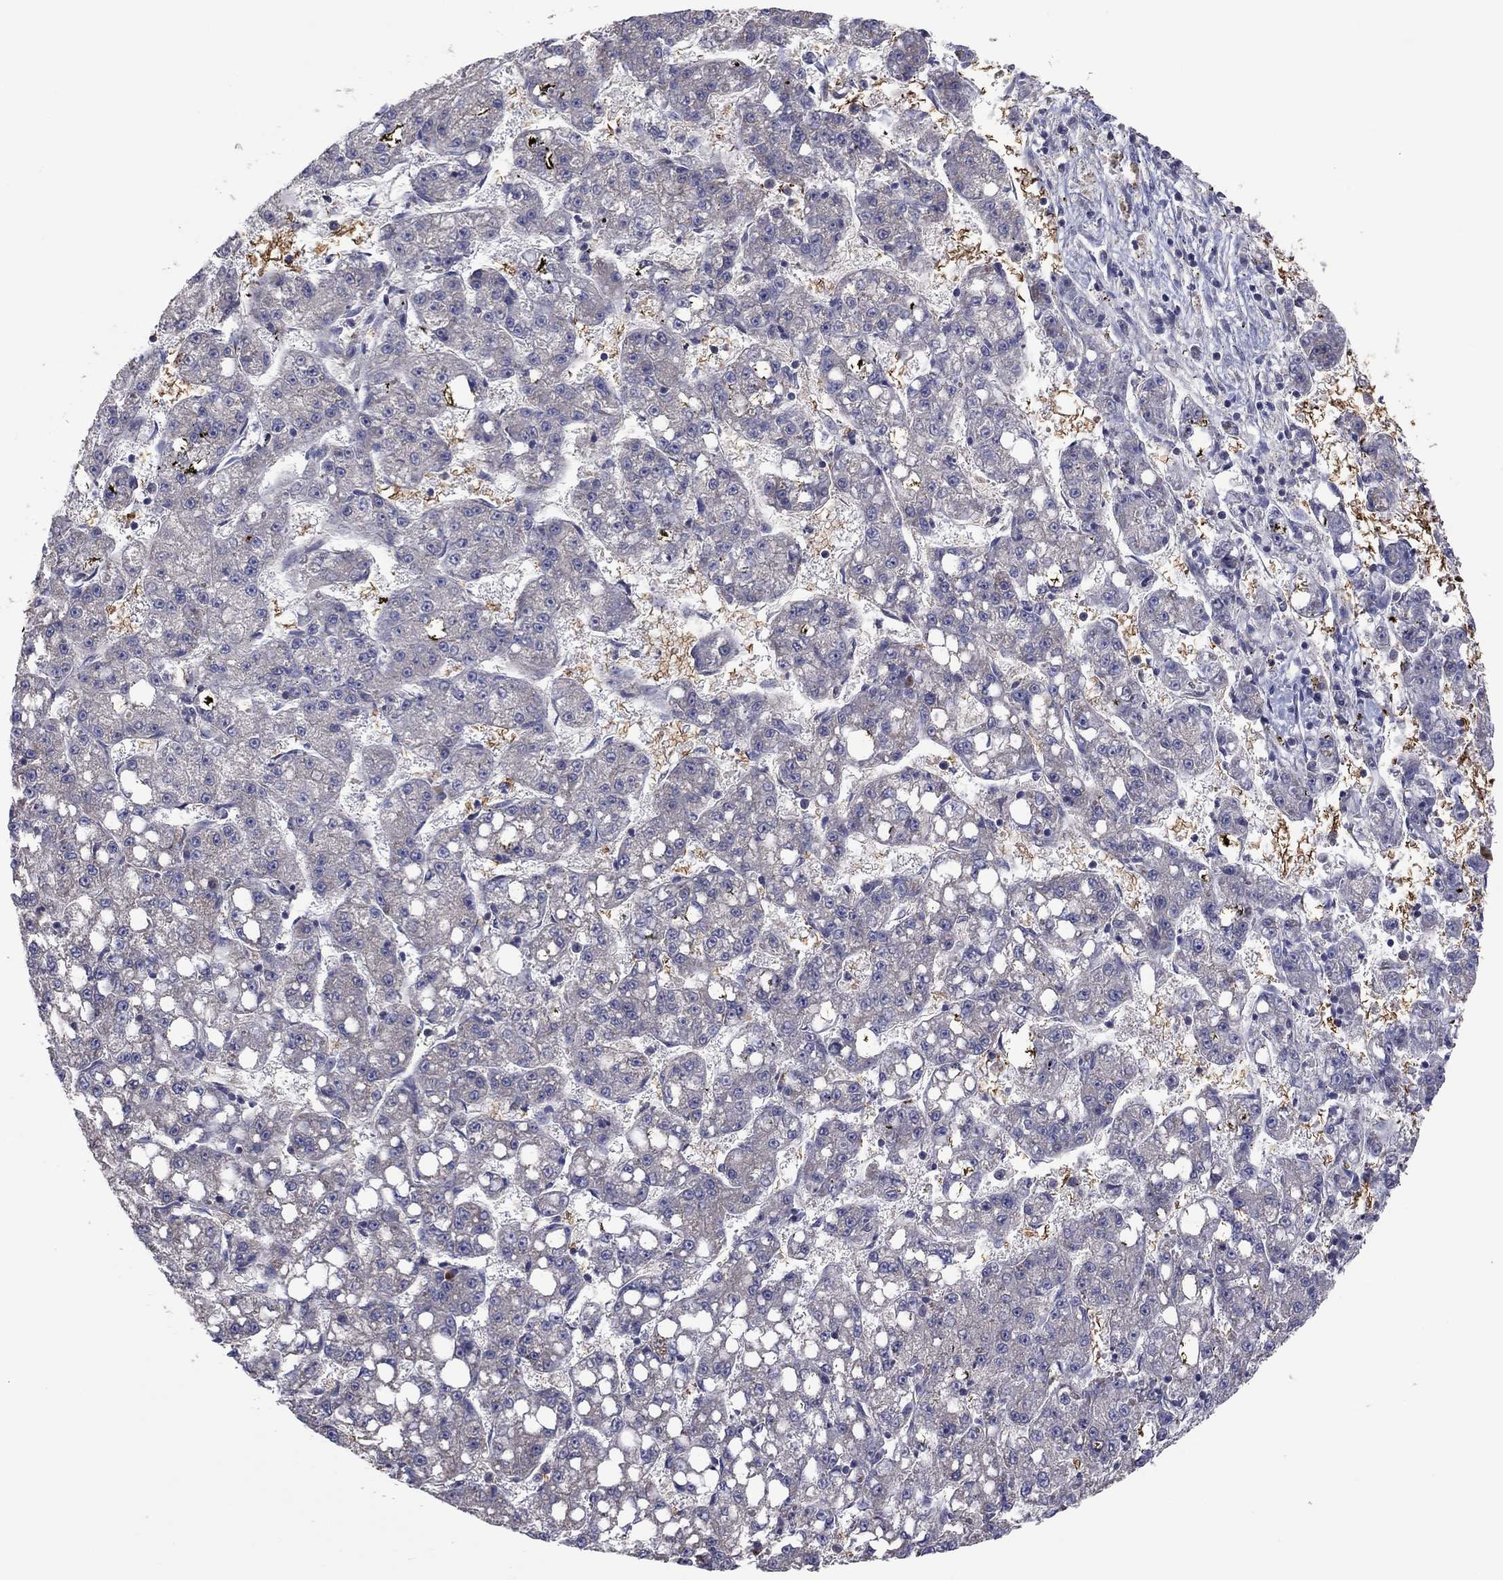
{"staining": {"intensity": "negative", "quantity": "none", "location": "none"}, "tissue": "liver cancer", "cell_type": "Tumor cells", "image_type": "cancer", "snomed": [{"axis": "morphology", "description": "Carcinoma, Hepatocellular, NOS"}, {"axis": "topography", "description": "Liver"}], "caption": "Liver hepatocellular carcinoma stained for a protein using IHC exhibits no positivity tumor cells.", "gene": "RNF123", "patient": {"sex": "female", "age": 65}}